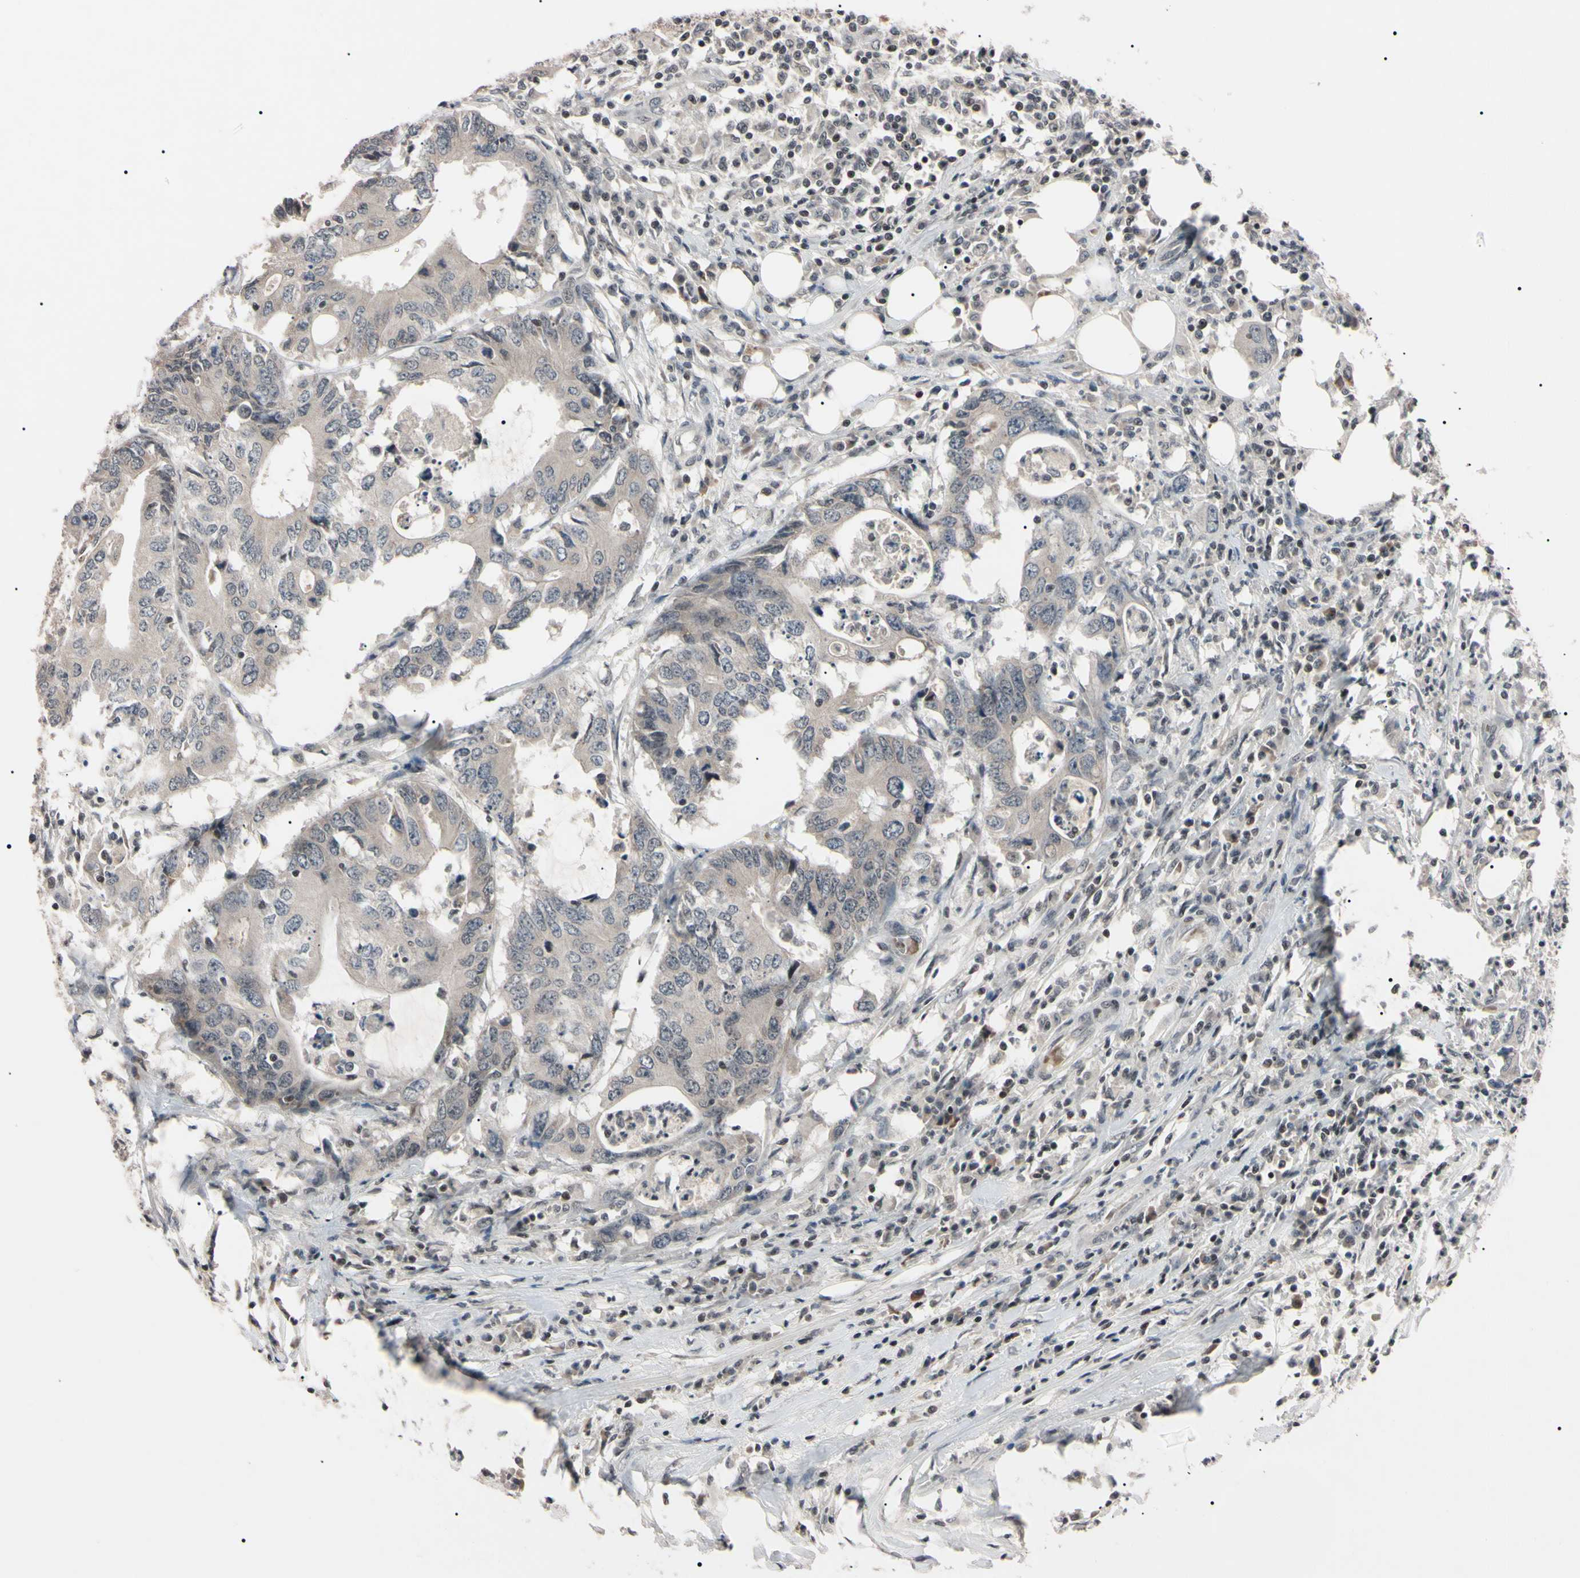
{"staining": {"intensity": "weak", "quantity": "<25%", "location": "cytoplasmic/membranous,nuclear"}, "tissue": "colorectal cancer", "cell_type": "Tumor cells", "image_type": "cancer", "snomed": [{"axis": "morphology", "description": "Adenocarcinoma, NOS"}, {"axis": "topography", "description": "Colon"}], "caption": "DAB (3,3'-diaminobenzidine) immunohistochemical staining of human colorectal cancer shows no significant staining in tumor cells. Nuclei are stained in blue.", "gene": "YY1", "patient": {"sex": "male", "age": 71}}